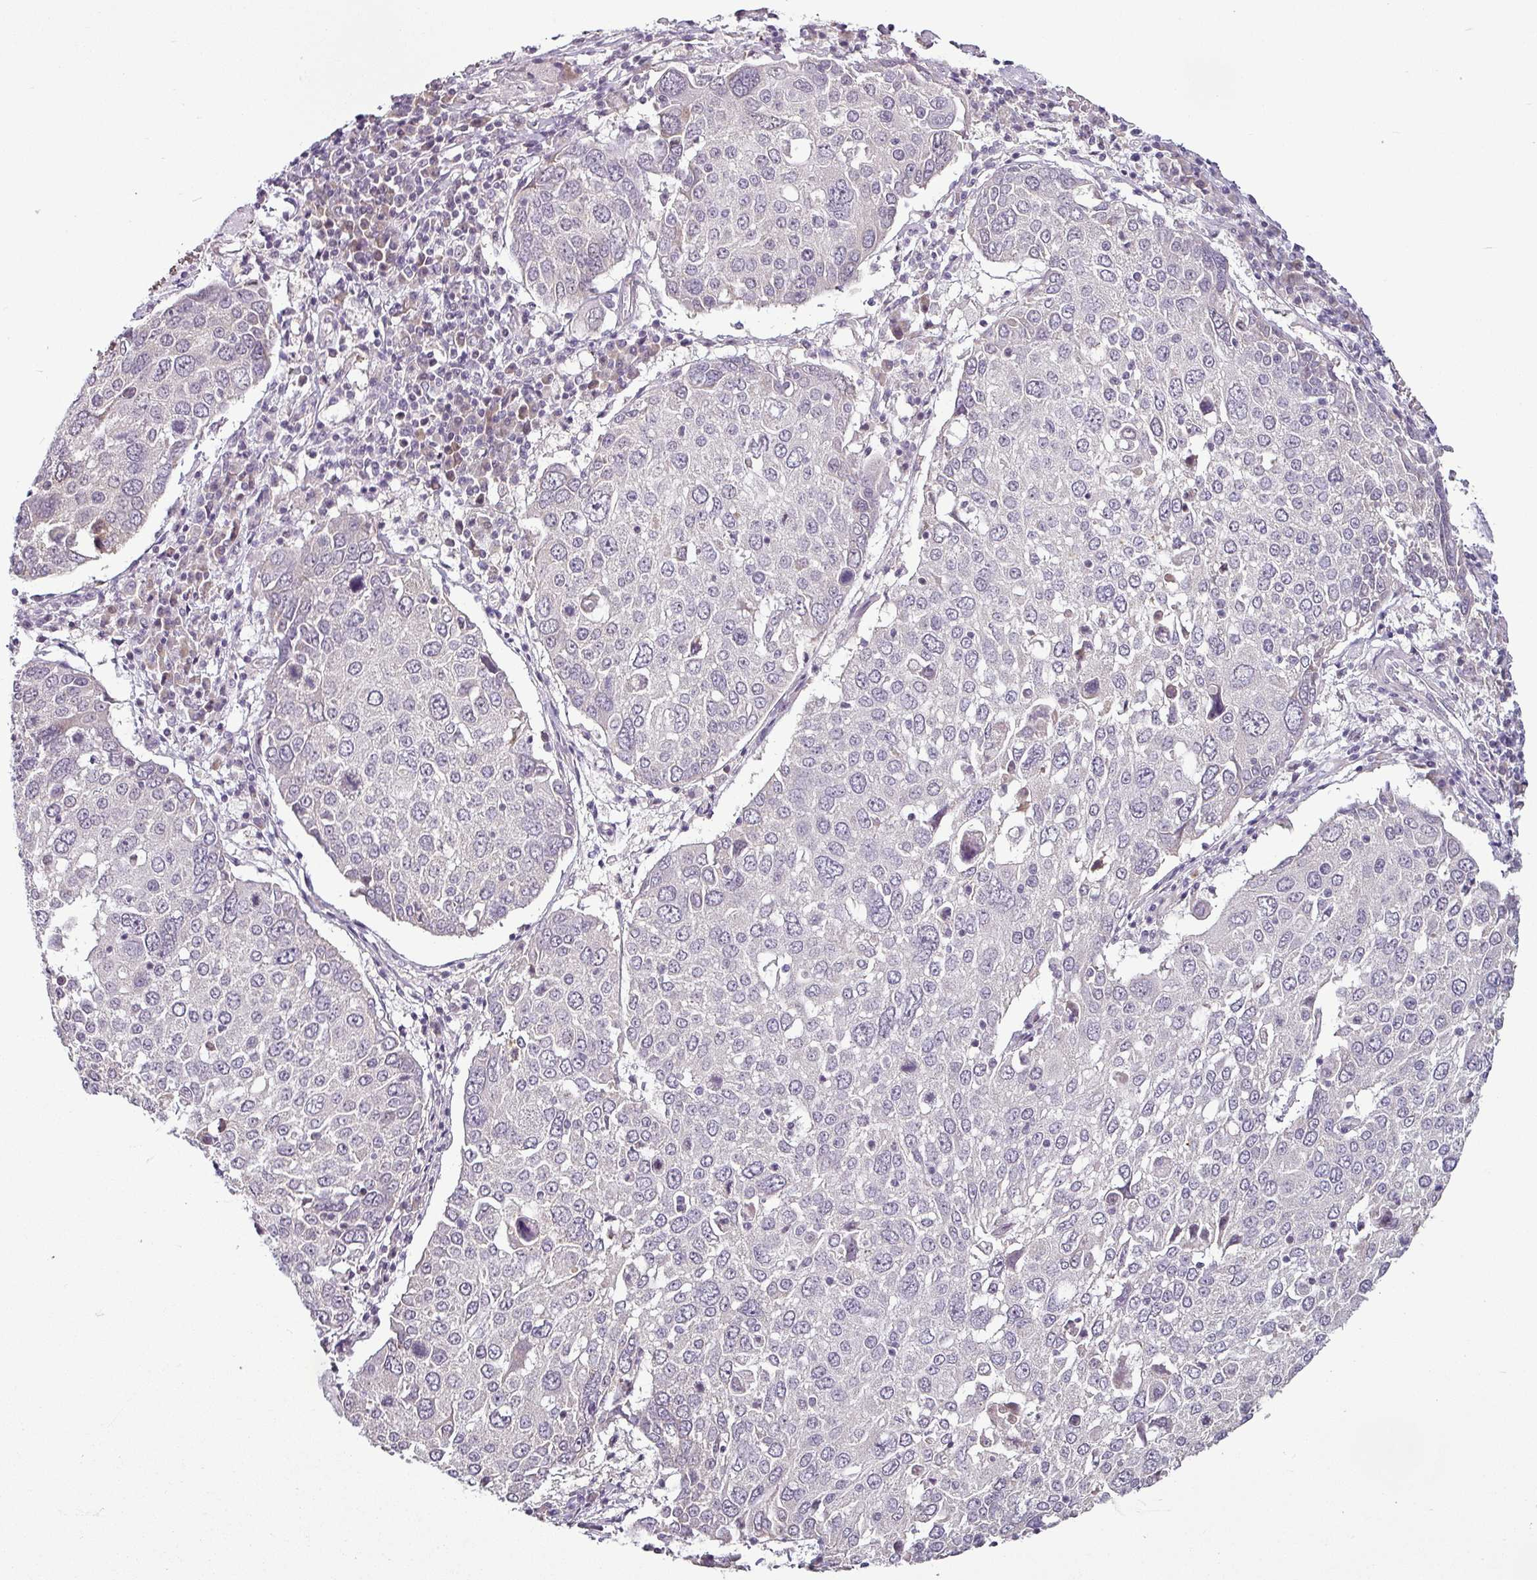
{"staining": {"intensity": "negative", "quantity": "none", "location": "none"}, "tissue": "lung cancer", "cell_type": "Tumor cells", "image_type": "cancer", "snomed": [{"axis": "morphology", "description": "Squamous cell carcinoma, NOS"}, {"axis": "topography", "description": "Lung"}], "caption": "Histopathology image shows no protein positivity in tumor cells of lung cancer (squamous cell carcinoma) tissue. (DAB immunohistochemistry, high magnification).", "gene": "OR52D1", "patient": {"sex": "male", "age": 65}}